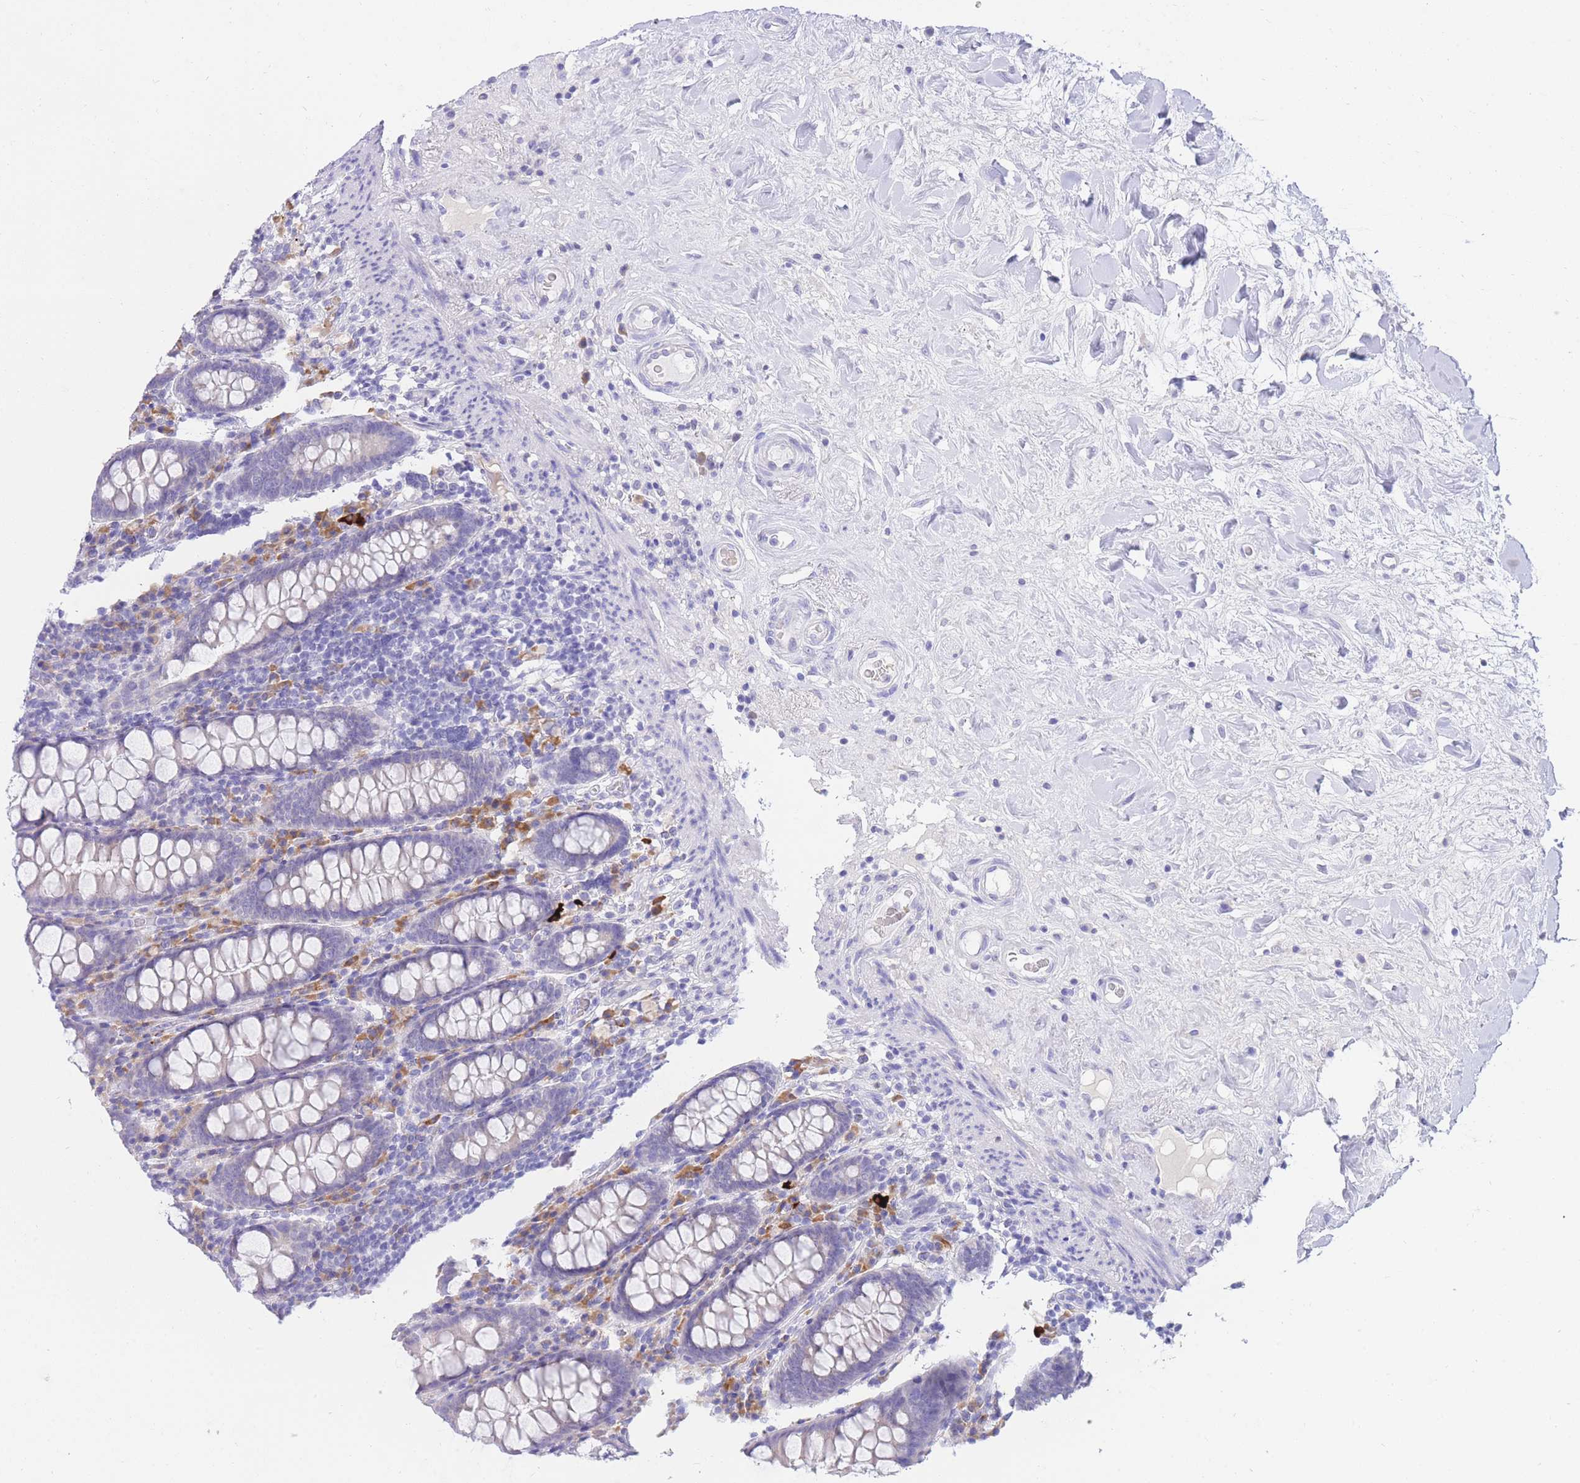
{"staining": {"intensity": "negative", "quantity": "none", "location": "none"}, "tissue": "colon", "cell_type": "Endothelial cells", "image_type": "normal", "snomed": [{"axis": "morphology", "description": "Normal tissue, NOS"}, {"axis": "topography", "description": "Colon"}], "caption": "The immunohistochemistry micrograph has no significant expression in endothelial cells of colon. (DAB (3,3'-diaminobenzidine) immunohistochemistry (IHC) visualized using brightfield microscopy, high magnification).", "gene": "SSUH2", "patient": {"sex": "female", "age": 79}}